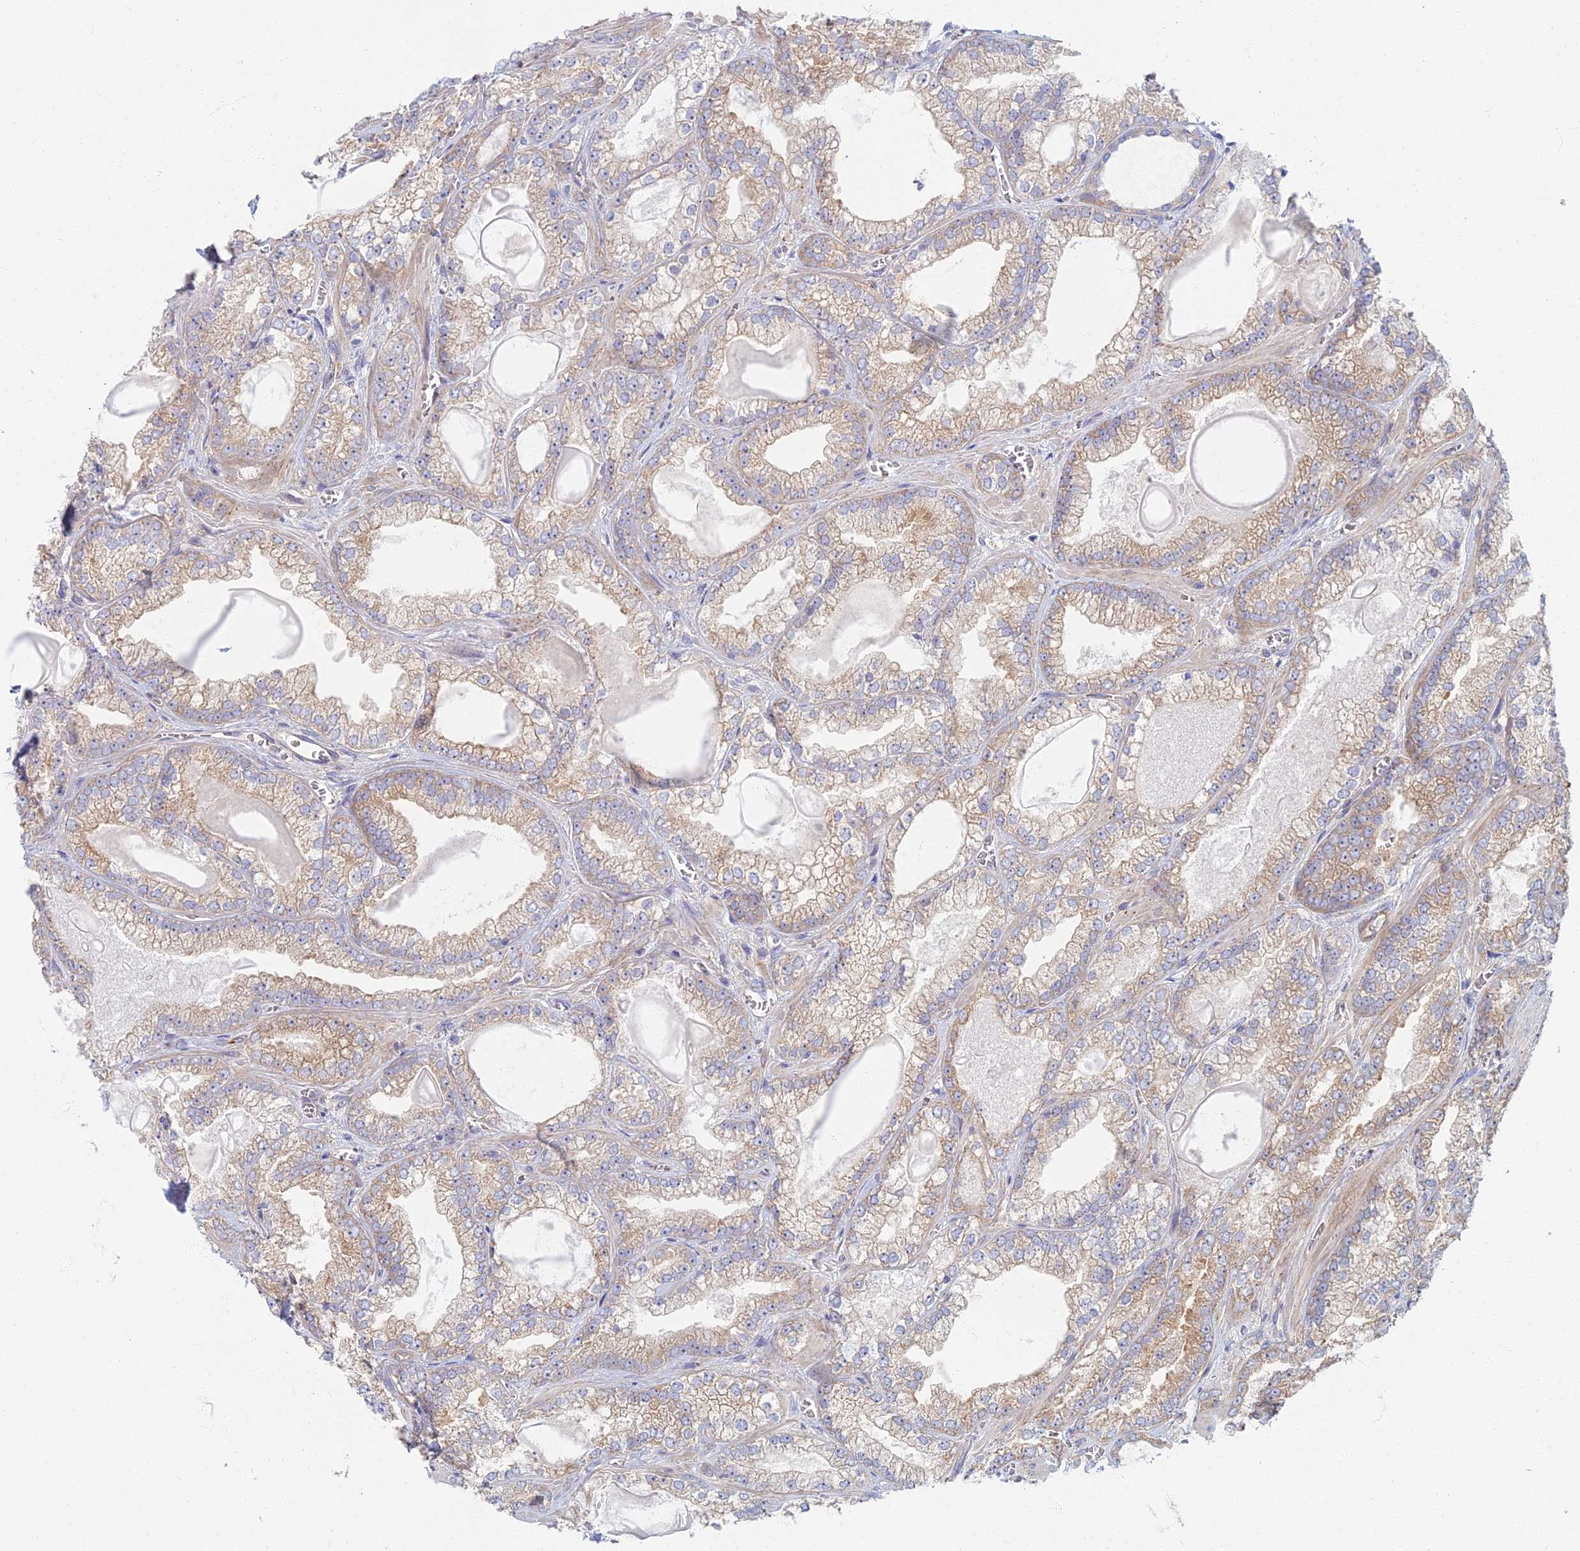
{"staining": {"intensity": "moderate", "quantity": "25%-75%", "location": "cytoplasmic/membranous"}, "tissue": "prostate cancer", "cell_type": "Tumor cells", "image_type": "cancer", "snomed": [{"axis": "morphology", "description": "Adenocarcinoma, Low grade"}, {"axis": "topography", "description": "Prostate"}], "caption": "Brown immunohistochemical staining in prostate adenocarcinoma (low-grade) demonstrates moderate cytoplasmic/membranous staining in approximately 25%-75% of tumor cells.", "gene": "RBSN", "patient": {"sex": "male", "age": 57}}